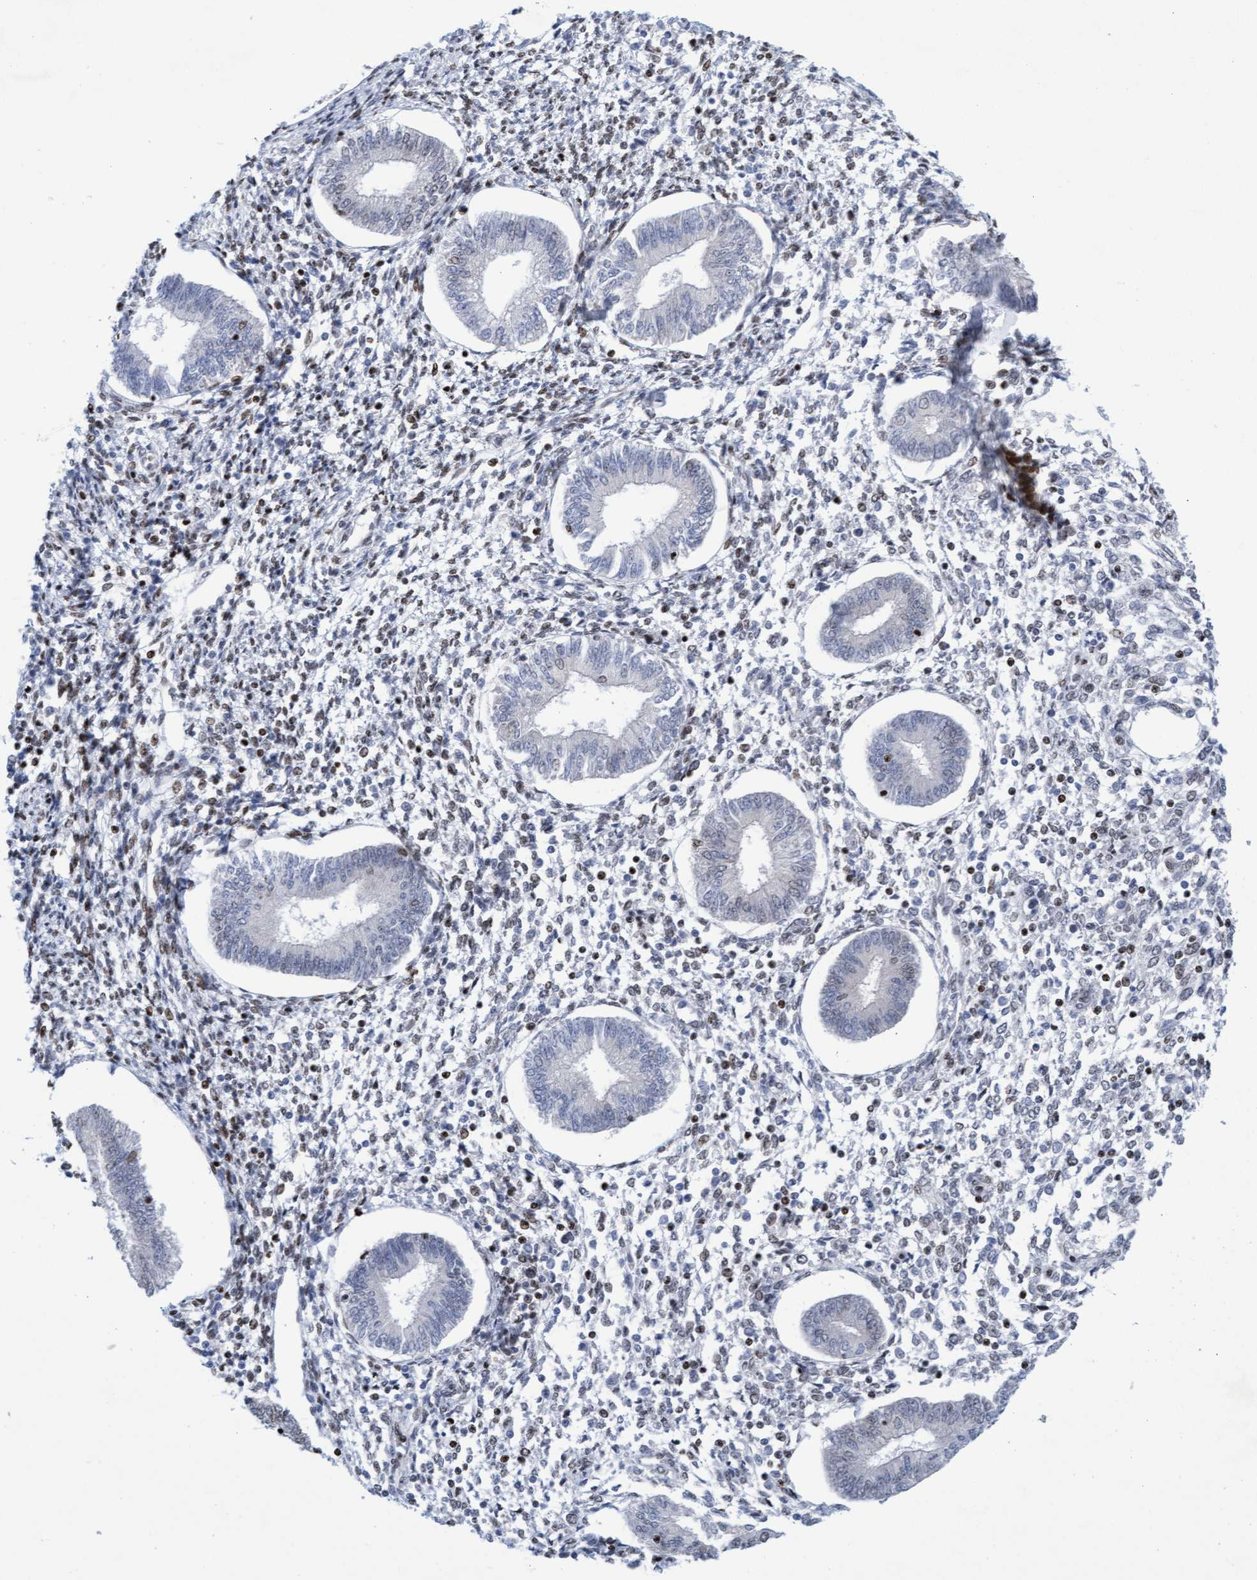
{"staining": {"intensity": "moderate", "quantity": "25%-75%", "location": "nuclear"}, "tissue": "endometrium", "cell_type": "Cells in endometrial stroma", "image_type": "normal", "snomed": [{"axis": "morphology", "description": "Normal tissue, NOS"}, {"axis": "topography", "description": "Endometrium"}], "caption": "A brown stain labels moderate nuclear staining of a protein in cells in endometrial stroma of unremarkable endometrium. (IHC, brightfield microscopy, high magnification).", "gene": "GLRX2", "patient": {"sex": "female", "age": 50}}